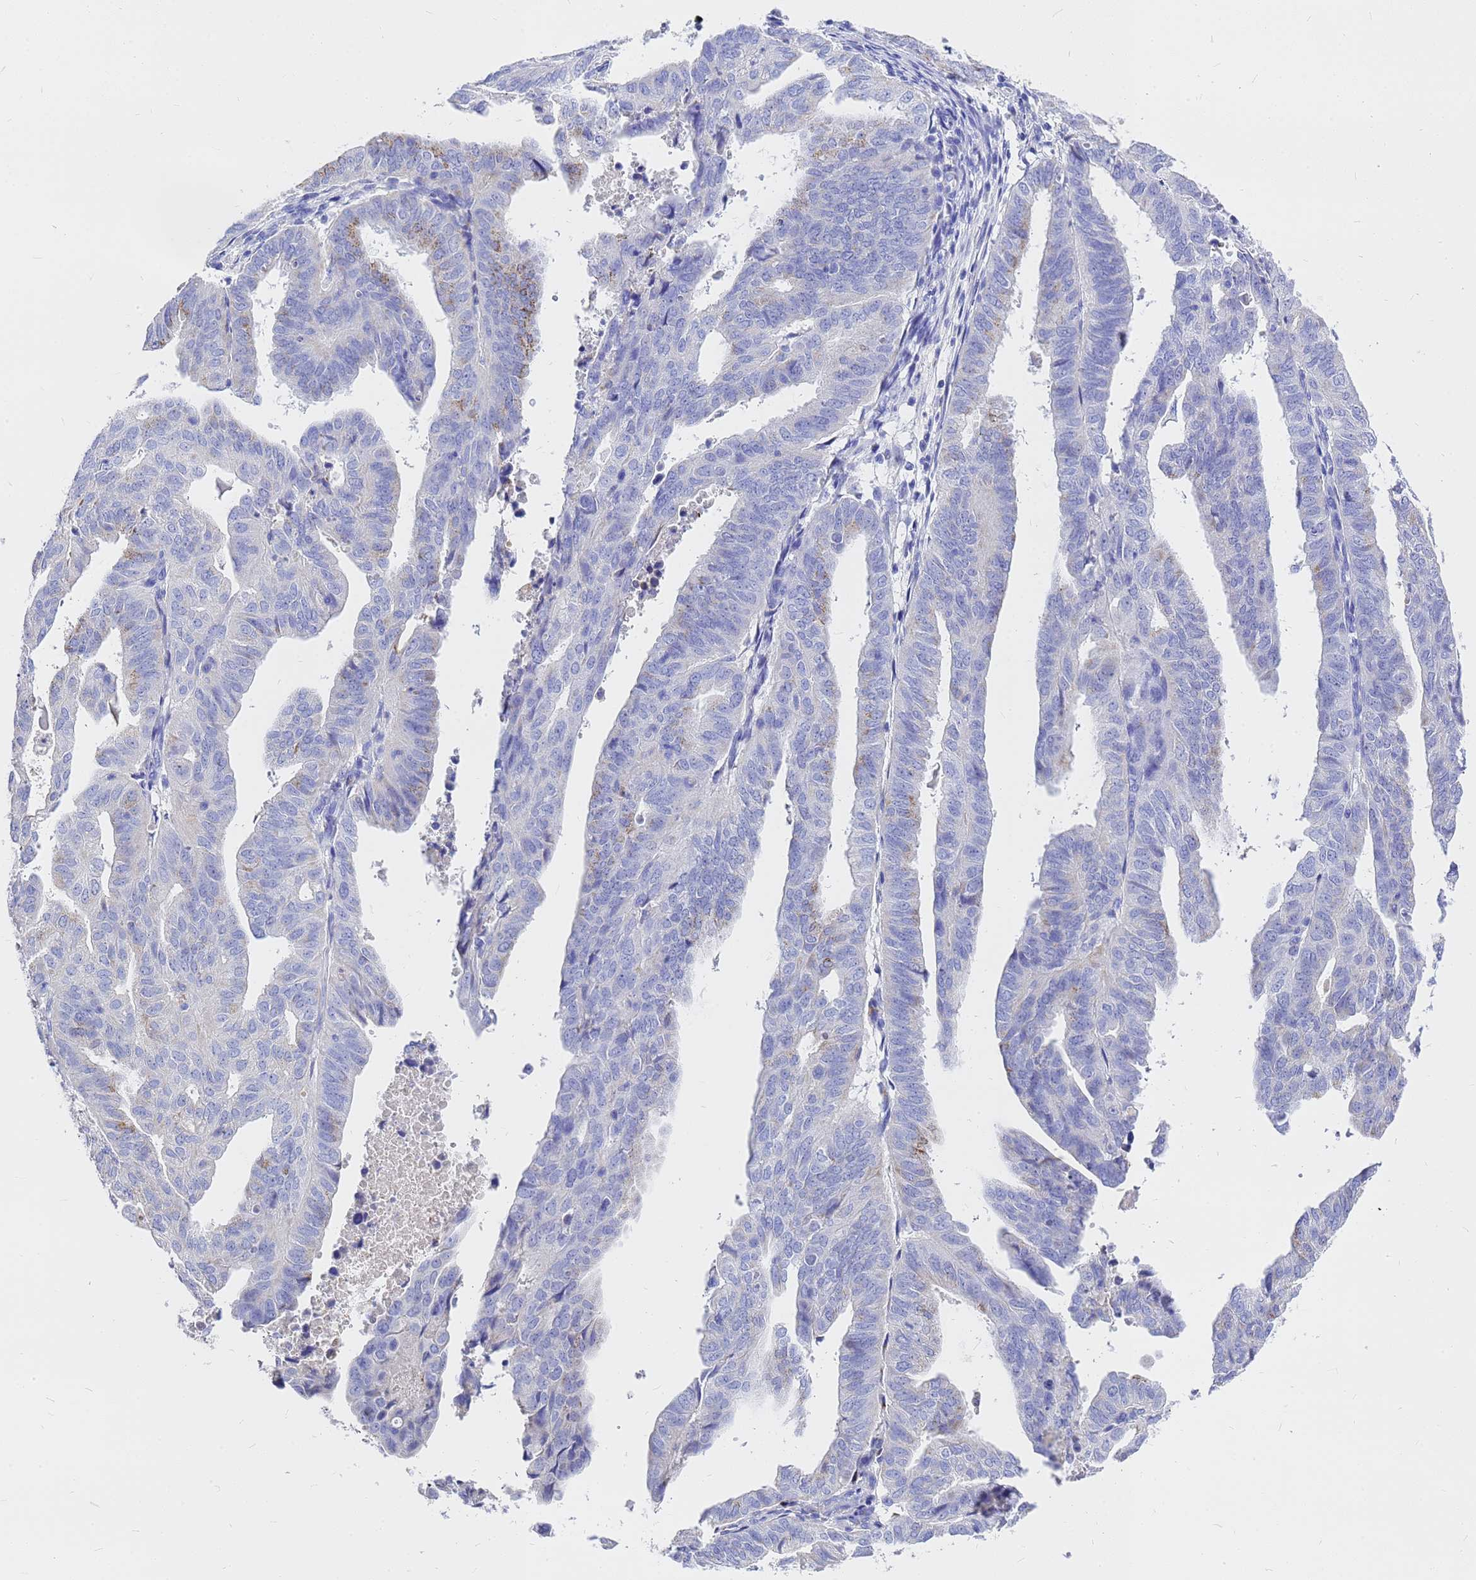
{"staining": {"intensity": "negative", "quantity": "none", "location": "none"}, "tissue": "endometrial cancer", "cell_type": "Tumor cells", "image_type": "cancer", "snomed": [{"axis": "morphology", "description": "Adenocarcinoma, NOS"}, {"axis": "topography", "description": "Uterus"}], "caption": "High magnification brightfield microscopy of endometrial adenocarcinoma stained with DAB (3,3'-diaminobenzidine) (brown) and counterstained with hematoxylin (blue): tumor cells show no significant staining.", "gene": "OR52E2", "patient": {"sex": "female", "age": 77}}